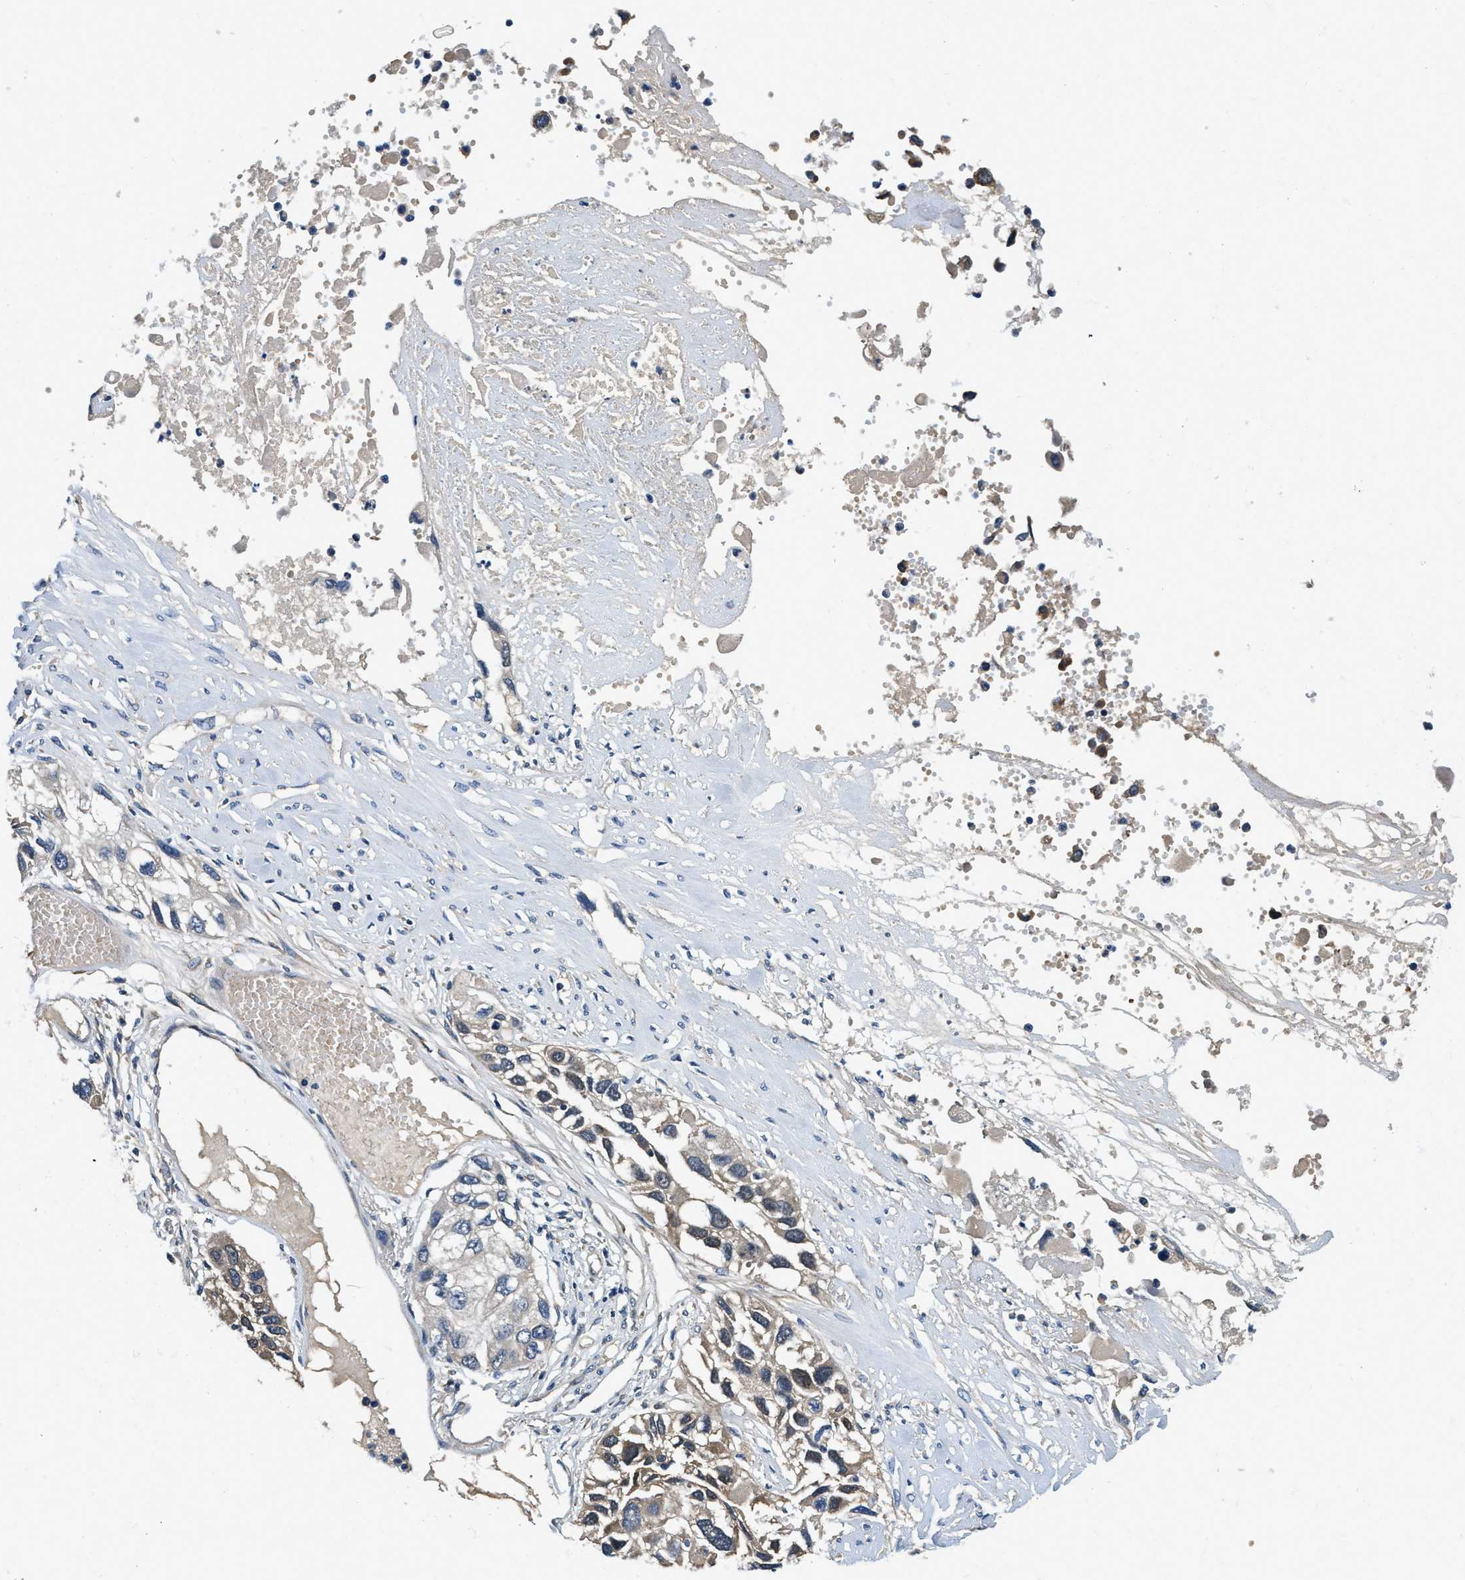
{"staining": {"intensity": "weak", "quantity": "25%-75%", "location": "cytoplasmic/membranous"}, "tissue": "lung cancer", "cell_type": "Tumor cells", "image_type": "cancer", "snomed": [{"axis": "morphology", "description": "Squamous cell carcinoma, NOS"}, {"axis": "topography", "description": "Lung"}], "caption": "Brown immunohistochemical staining in lung cancer displays weak cytoplasmic/membranous positivity in about 25%-75% of tumor cells.", "gene": "ALDH3A2", "patient": {"sex": "male", "age": 71}}